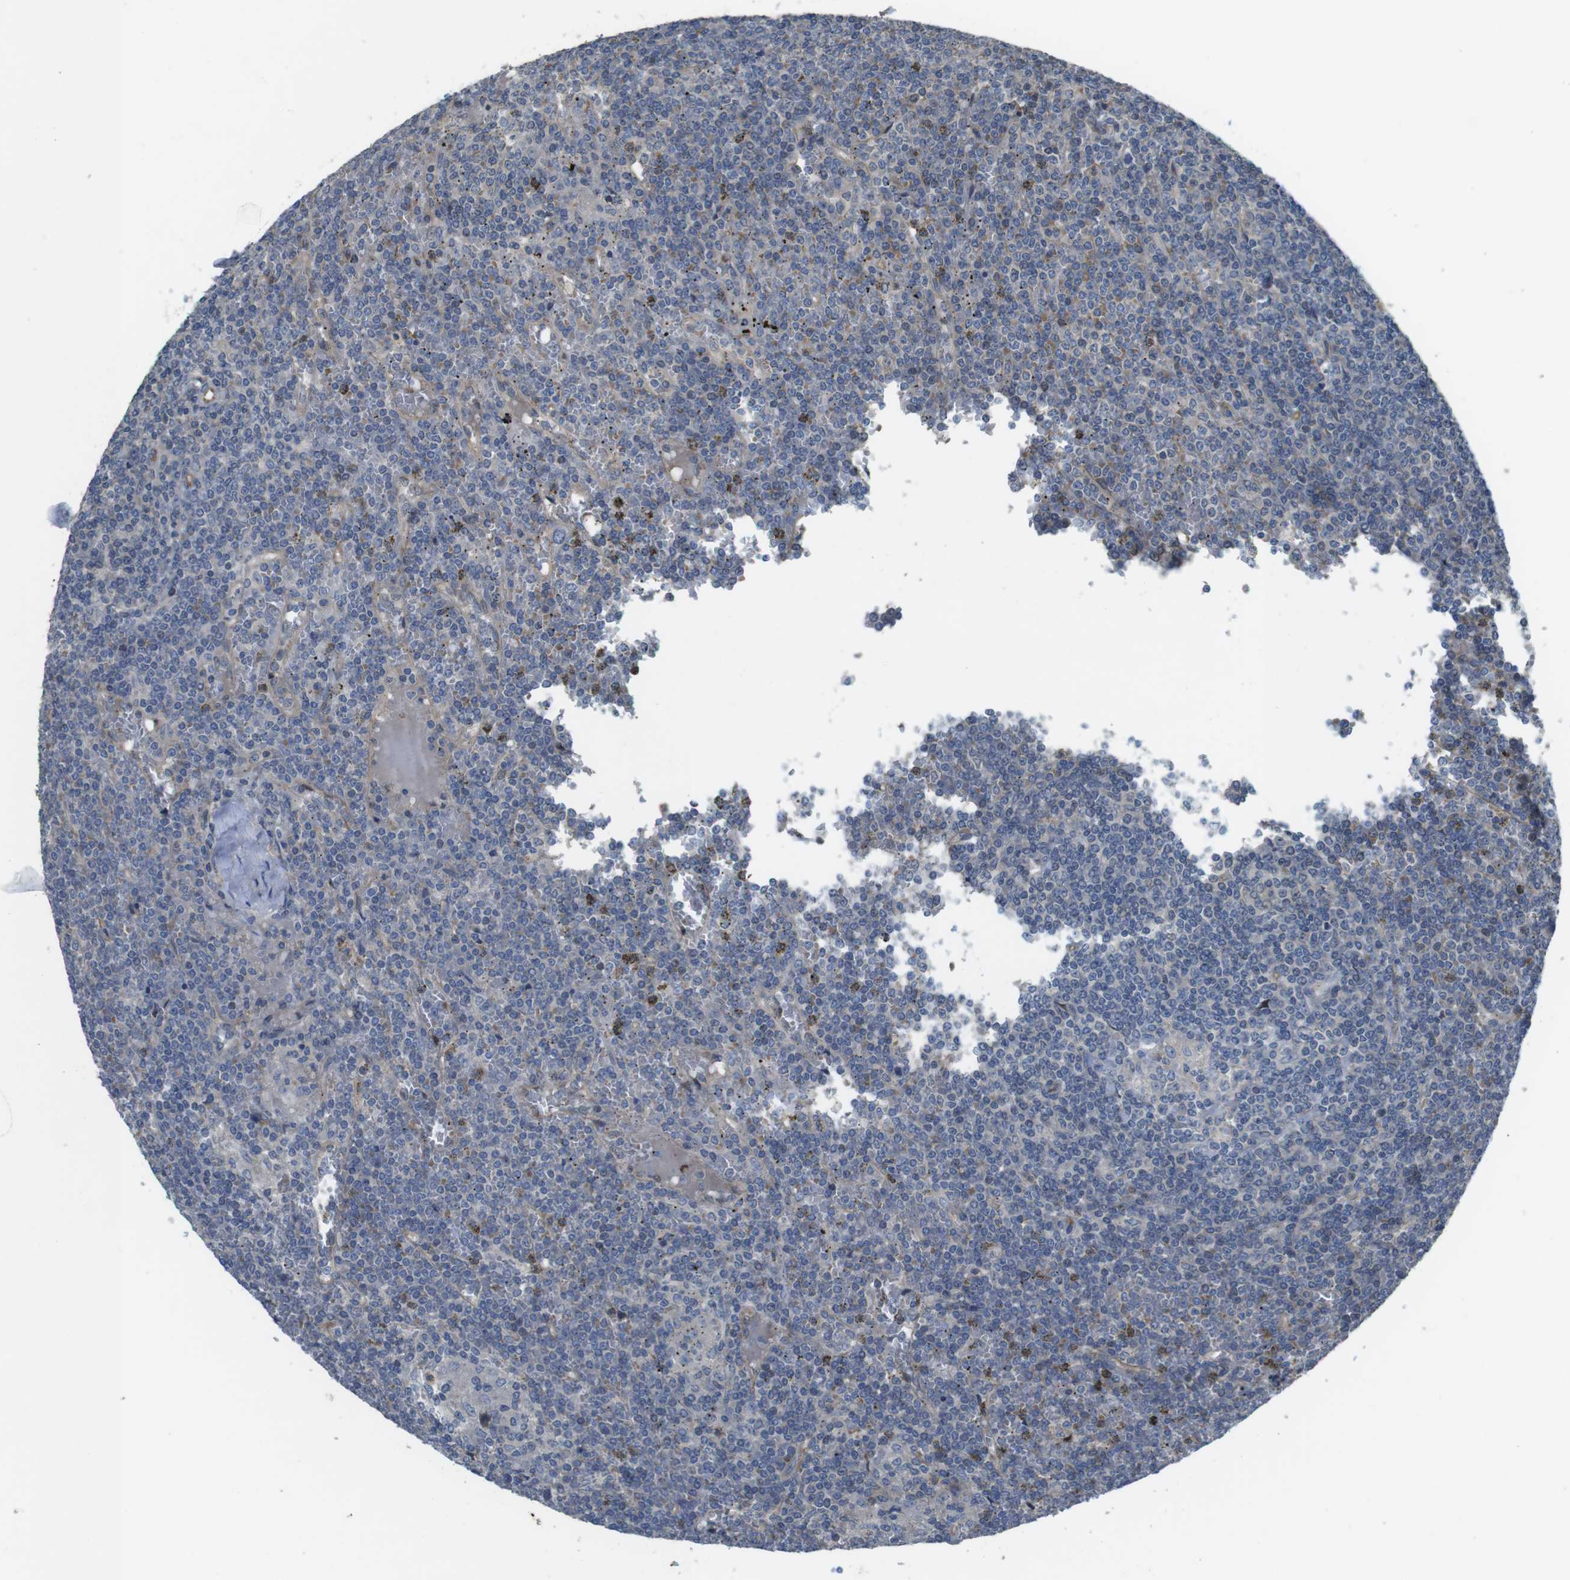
{"staining": {"intensity": "weak", "quantity": "<25%", "location": "nuclear"}, "tissue": "lymphoma", "cell_type": "Tumor cells", "image_type": "cancer", "snomed": [{"axis": "morphology", "description": "Malignant lymphoma, non-Hodgkin's type, Low grade"}, {"axis": "topography", "description": "Spleen"}], "caption": "A high-resolution photomicrograph shows IHC staining of lymphoma, which demonstrates no significant staining in tumor cells.", "gene": "ABHD15", "patient": {"sex": "female", "age": 19}}